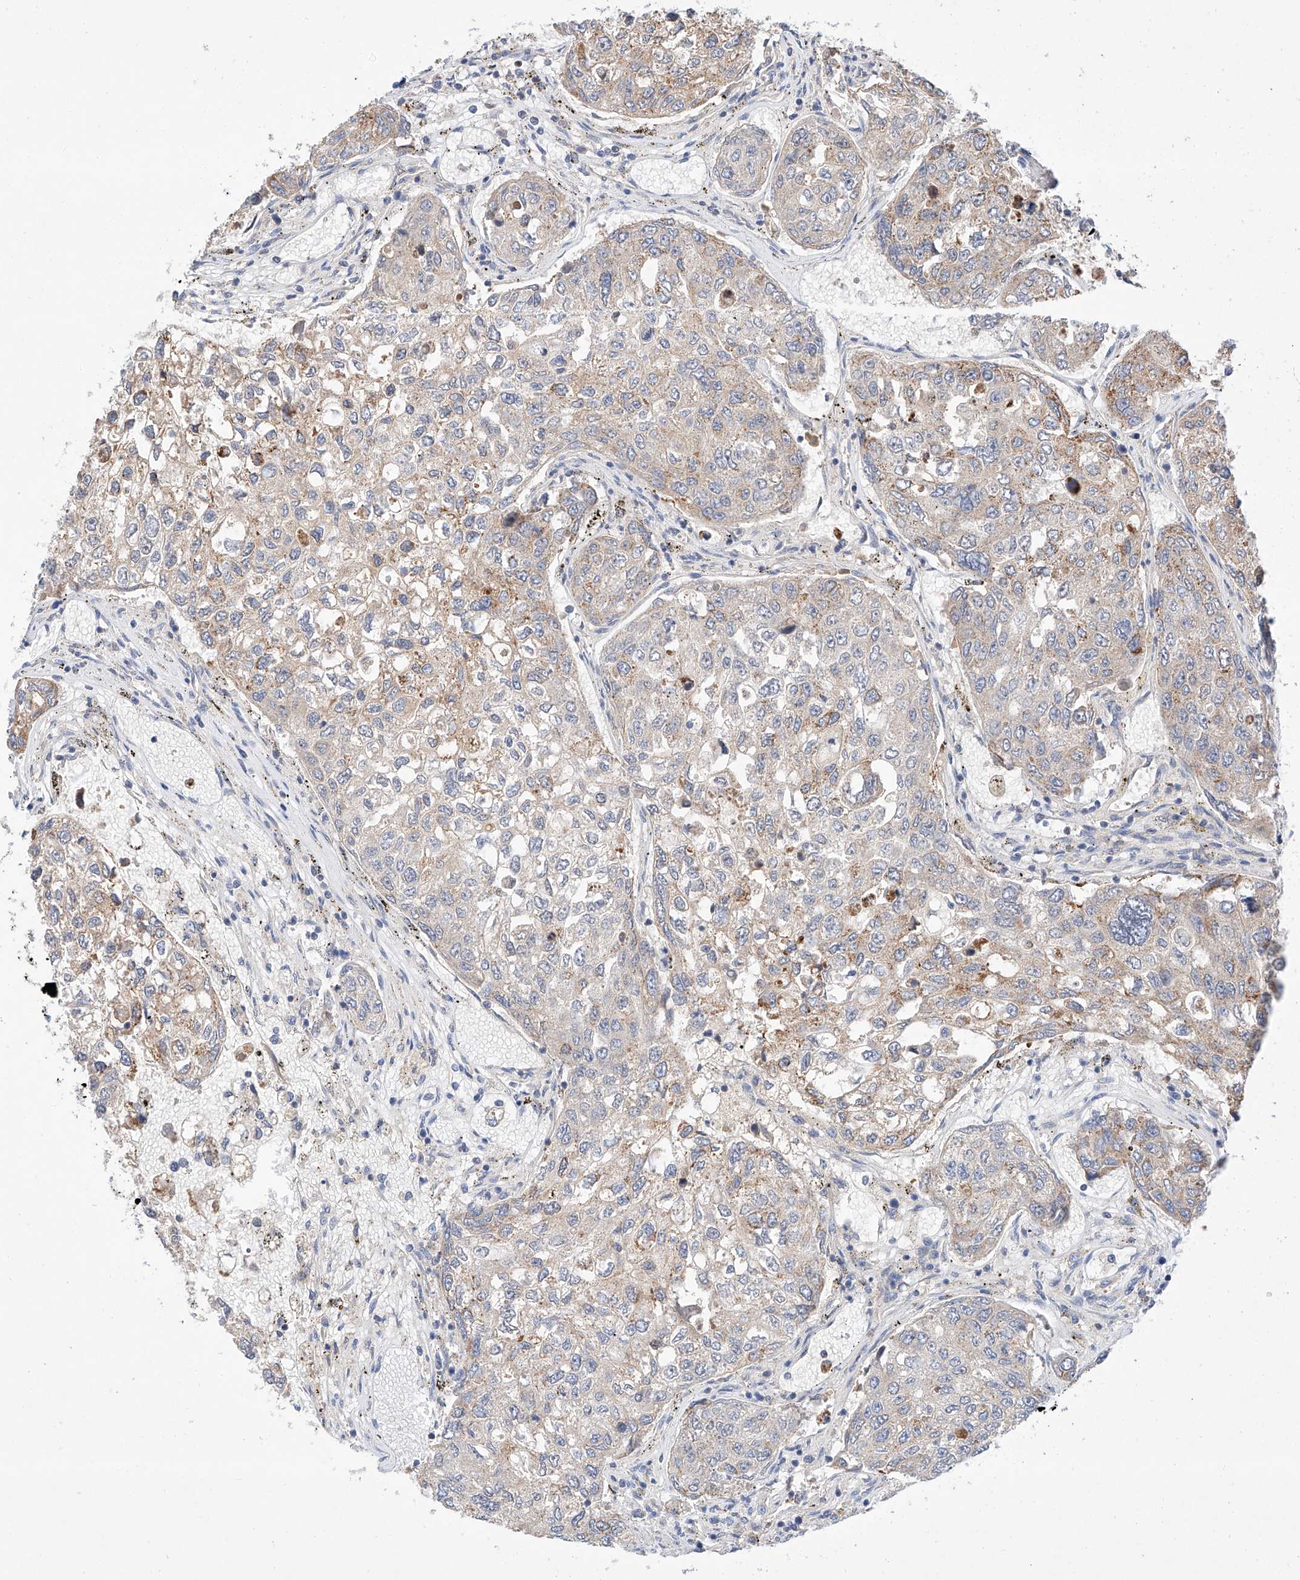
{"staining": {"intensity": "moderate", "quantity": "25%-75%", "location": "cytoplasmic/membranous"}, "tissue": "urothelial cancer", "cell_type": "Tumor cells", "image_type": "cancer", "snomed": [{"axis": "morphology", "description": "Urothelial carcinoma, High grade"}, {"axis": "topography", "description": "Lymph node"}, {"axis": "topography", "description": "Urinary bladder"}], "caption": "Tumor cells demonstrate medium levels of moderate cytoplasmic/membranous staining in about 25%-75% of cells in human urothelial cancer.", "gene": "C6orf118", "patient": {"sex": "male", "age": 51}}